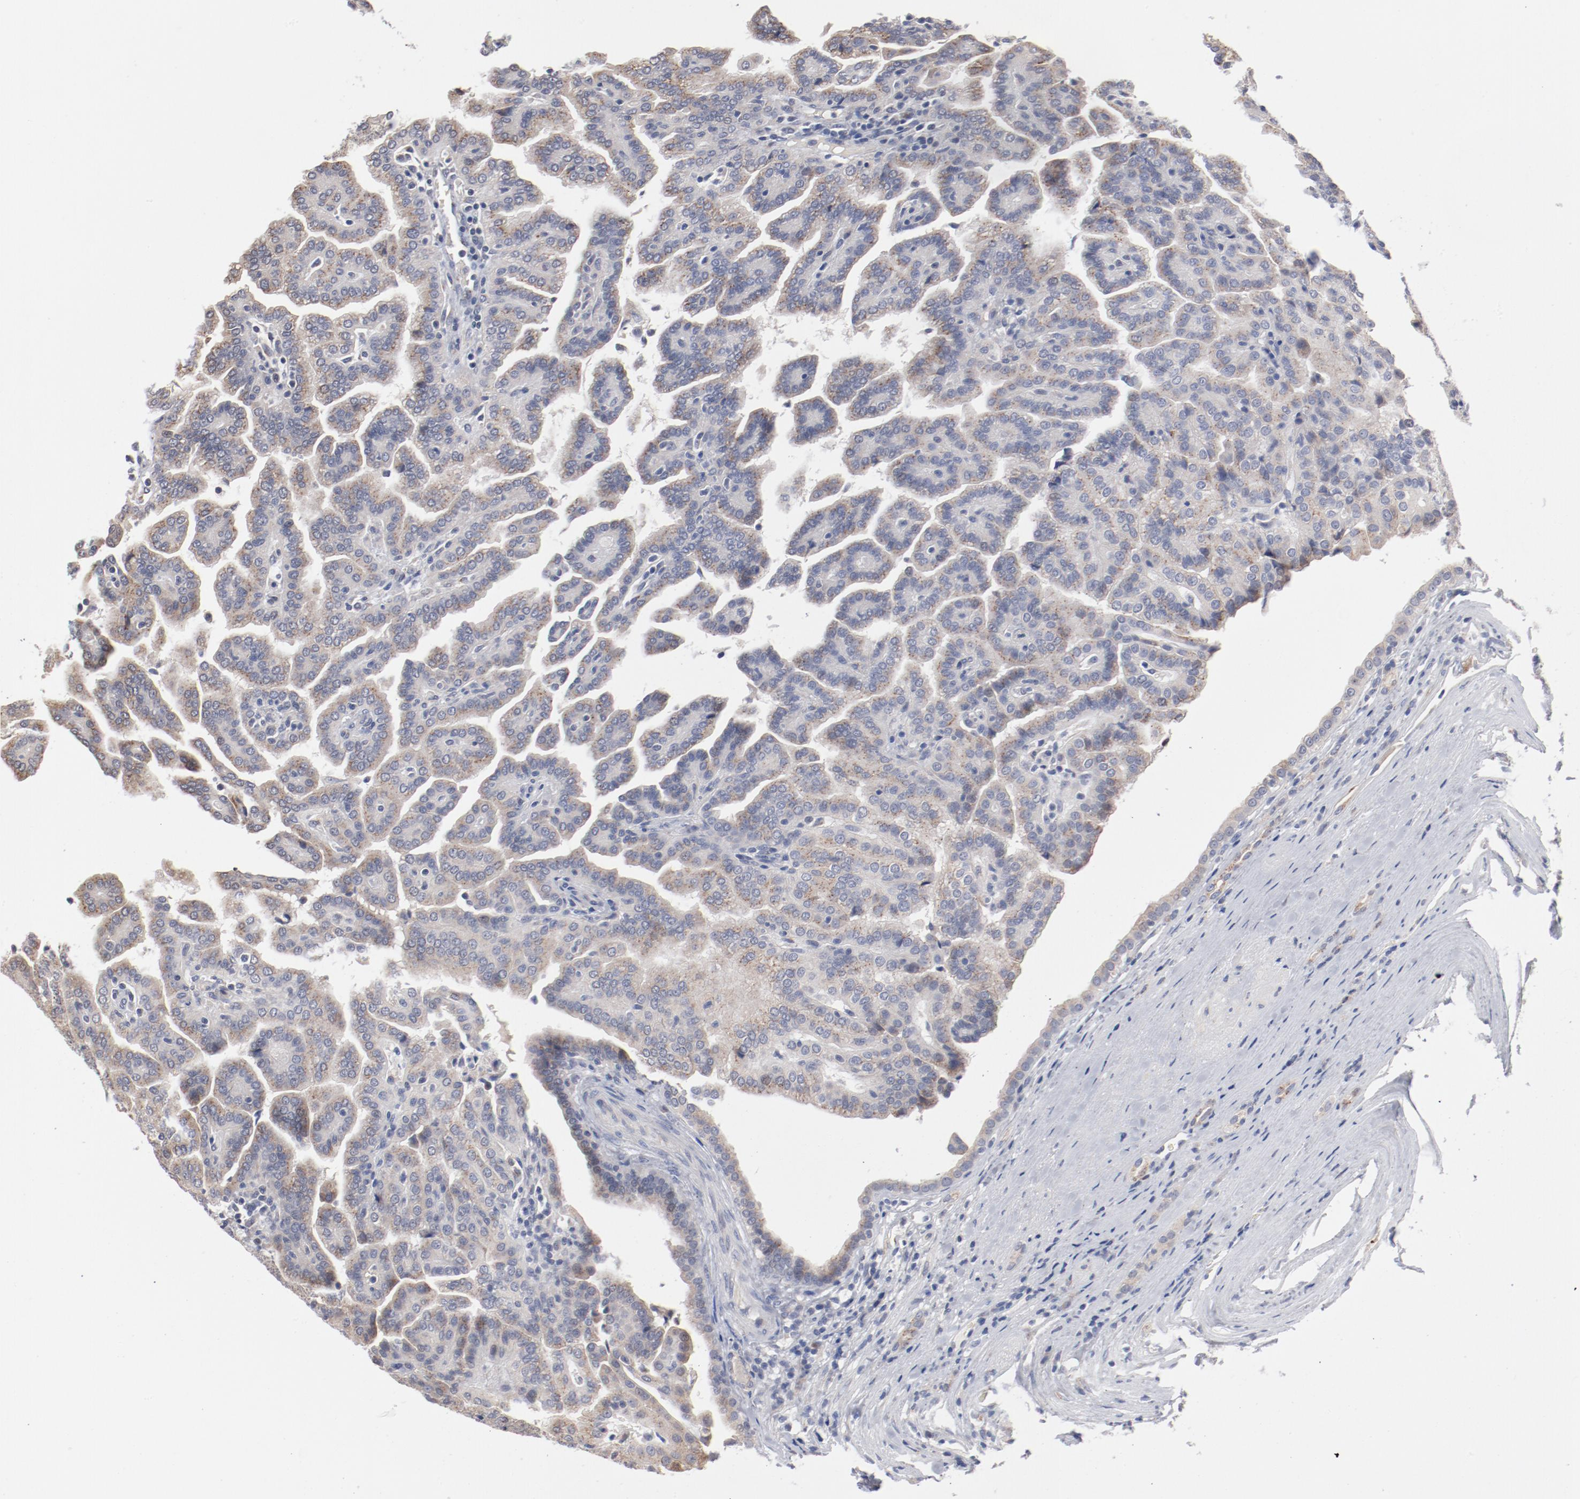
{"staining": {"intensity": "moderate", "quantity": ">75%", "location": "cytoplasmic/membranous"}, "tissue": "renal cancer", "cell_type": "Tumor cells", "image_type": "cancer", "snomed": [{"axis": "morphology", "description": "Adenocarcinoma, NOS"}, {"axis": "topography", "description": "Kidney"}], "caption": "This image reveals renal cancer (adenocarcinoma) stained with immunohistochemistry to label a protein in brown. The cytoplasmic/membranous of tumor cells show moderate positivity for the protein. Nuclei are counter-stained blue.", "gene": "AK7", "patient": {"sex": "male", "age": 61}}